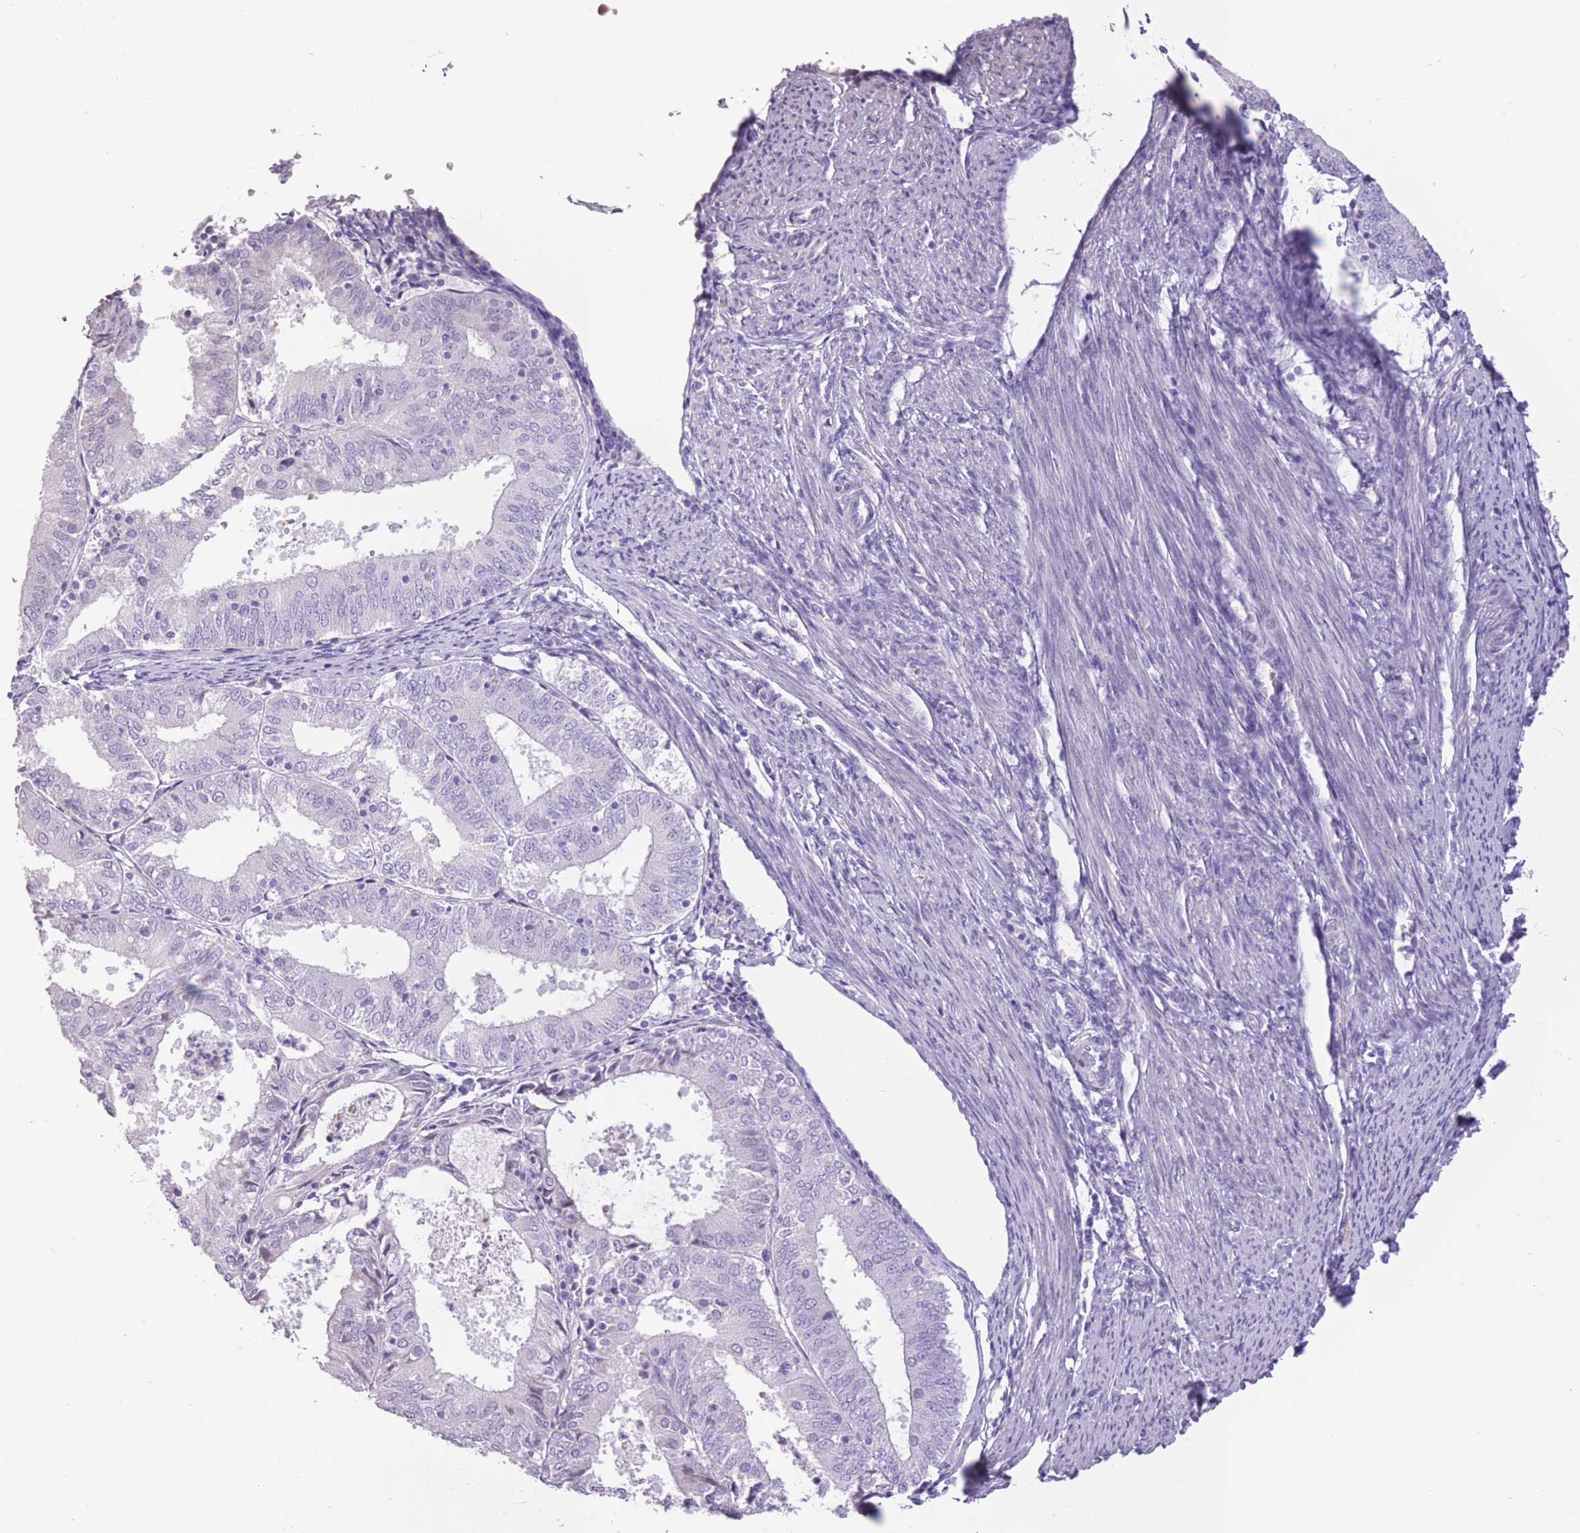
{"staining": {"intensity": "negative", "quantity": "none", "location": "none"}, "tissue": "endometrial cancer", "cell_type": "Tumor cells", "image_type": "cancer", "snomed": [{"axis": "morphology", "description": "Adenocarcinoma, NOS"}, {"axis": "topography", "description": "Endometrium"}], "caption": "DAB (3,3'-diaminobenzidine) immunohistochemical staining of human endometrial cancer (adenocarcinoma) demonstrates no significant staining in tumor cells. (Stains: DAB IHC with hematoxylin counter stain, Microscopy: brightfield microscopy at high magnification).", "gene": "WDR70", "patient": {"sex": "female", "age": 57}}